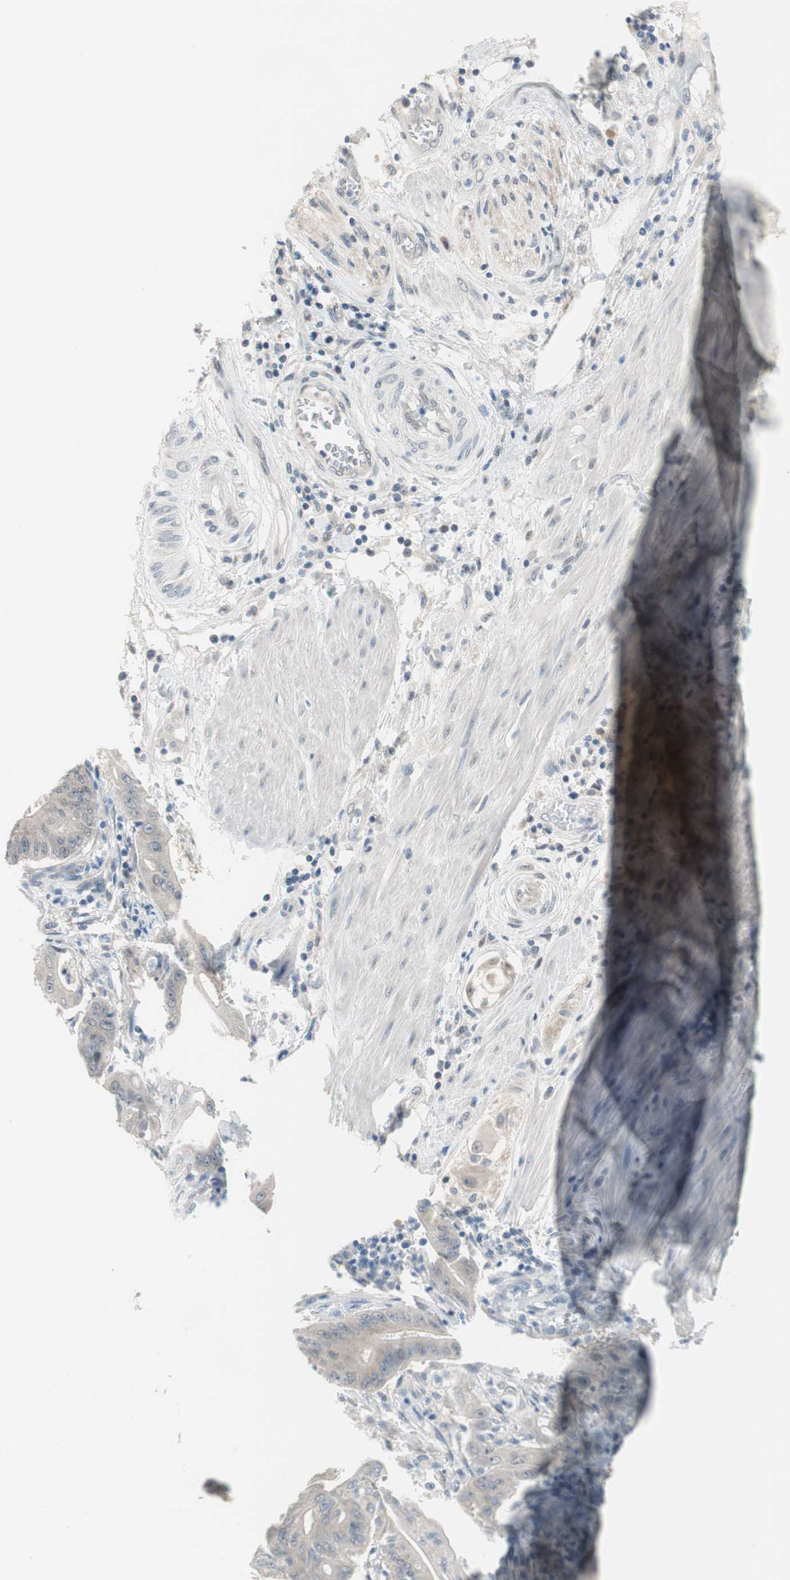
{"staining": {"intensity": "weak", "quantity": "25%-75%", "location": "cytoplasmic/membranous"}, "tissue": "pancreatic cancer", "cell_type": "Tumor cells", "image_type": "cancer", "snomed": [{"axis": "morphology", "description": "Normal tissue, NOS"}, {"axis": "topography", "description": "Lymph node"}], "caption": "Weak cytoplasmic/membranous protein positivity is seen in about 25%-75% of tumor cells in pancreatic cancer.", "gene": "GRHL1", "patient": {"sex": "male", "age": 62}}